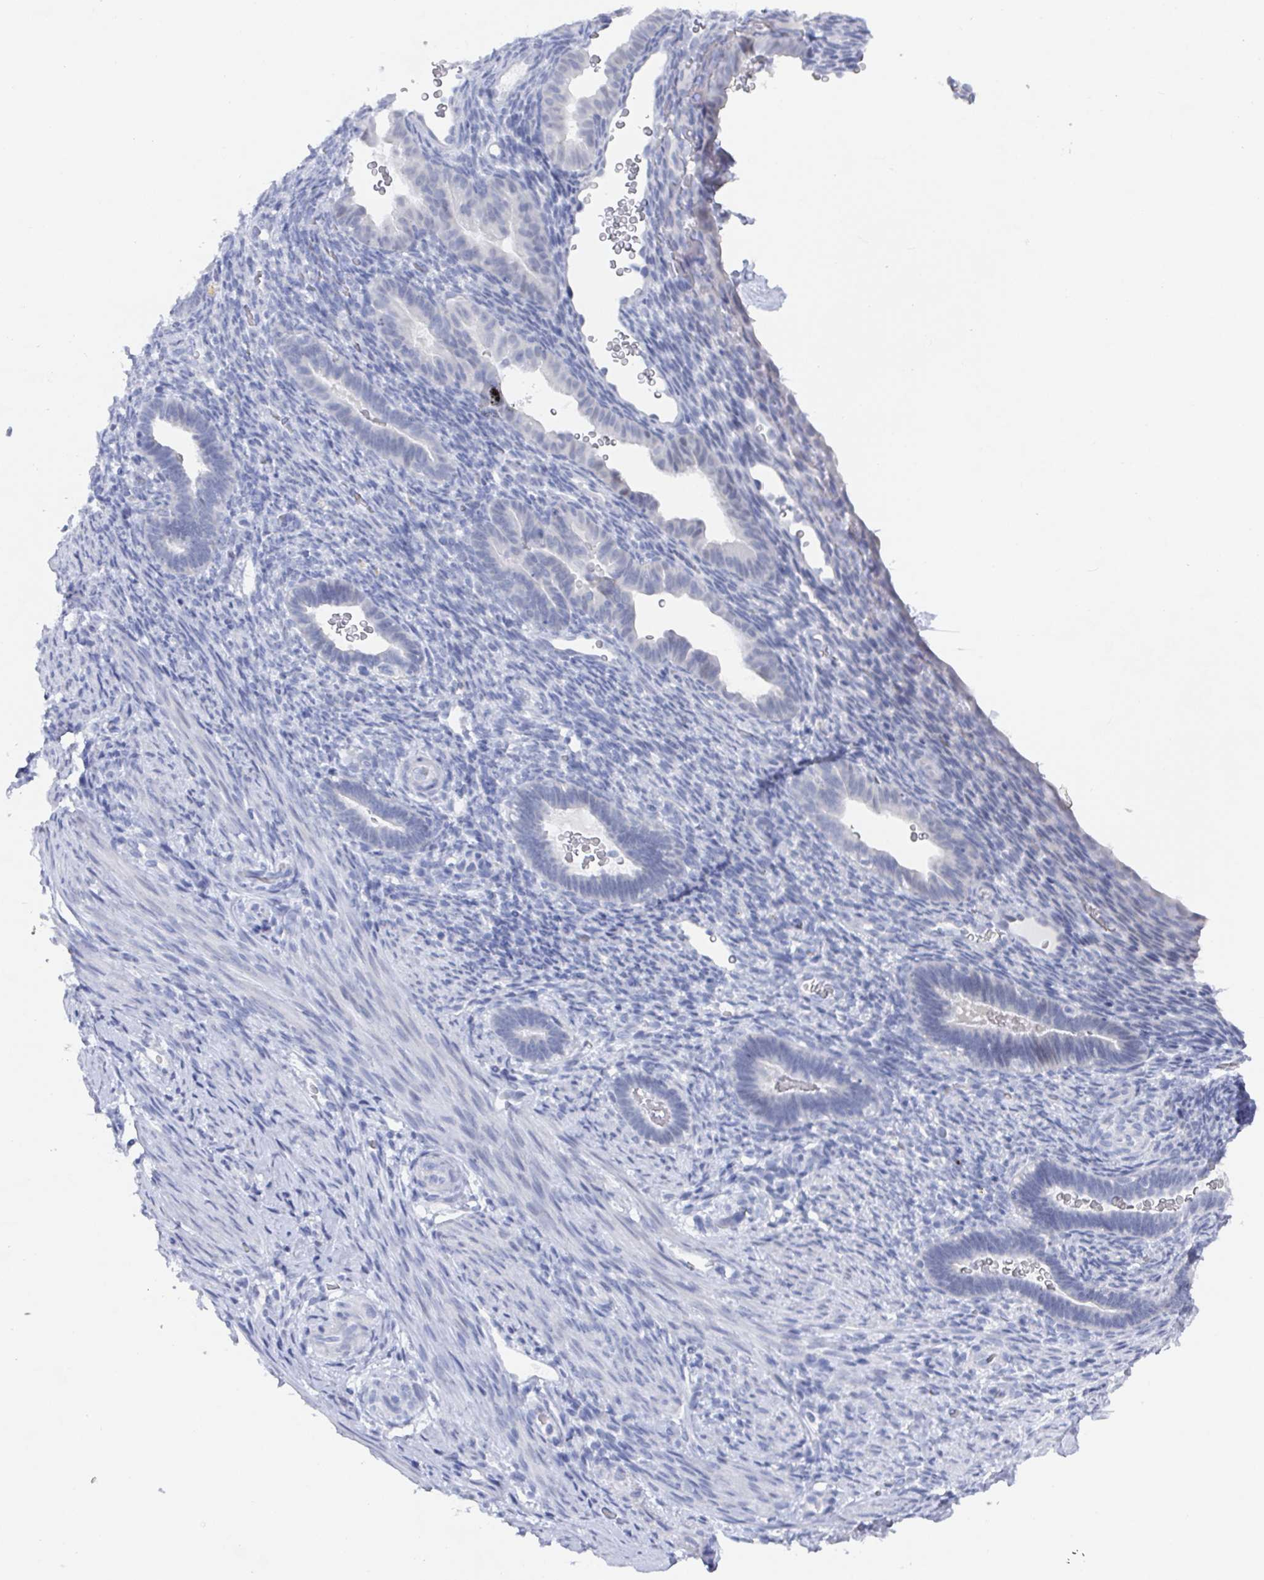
{"staining": {"intensity": "negative", "quantity": "none", "location": "none"}, "tissue": "endometrium", "cell_type": "Cells in endometrial stroma", "image_type": "normal", "snomed": [{"axis": "morphology", "description": "Normal tissue, NOS"}, {"axis": "topography", "description": "Endometrium"}], "caption": "Micrograph shows no protein expression in cells in endometrial stroma of unremarkable endometrium. (IHC, brightfield microscopy, high magnification).", "gene": "CAMKV", "patient": {"sex": "female", "age": 34}}